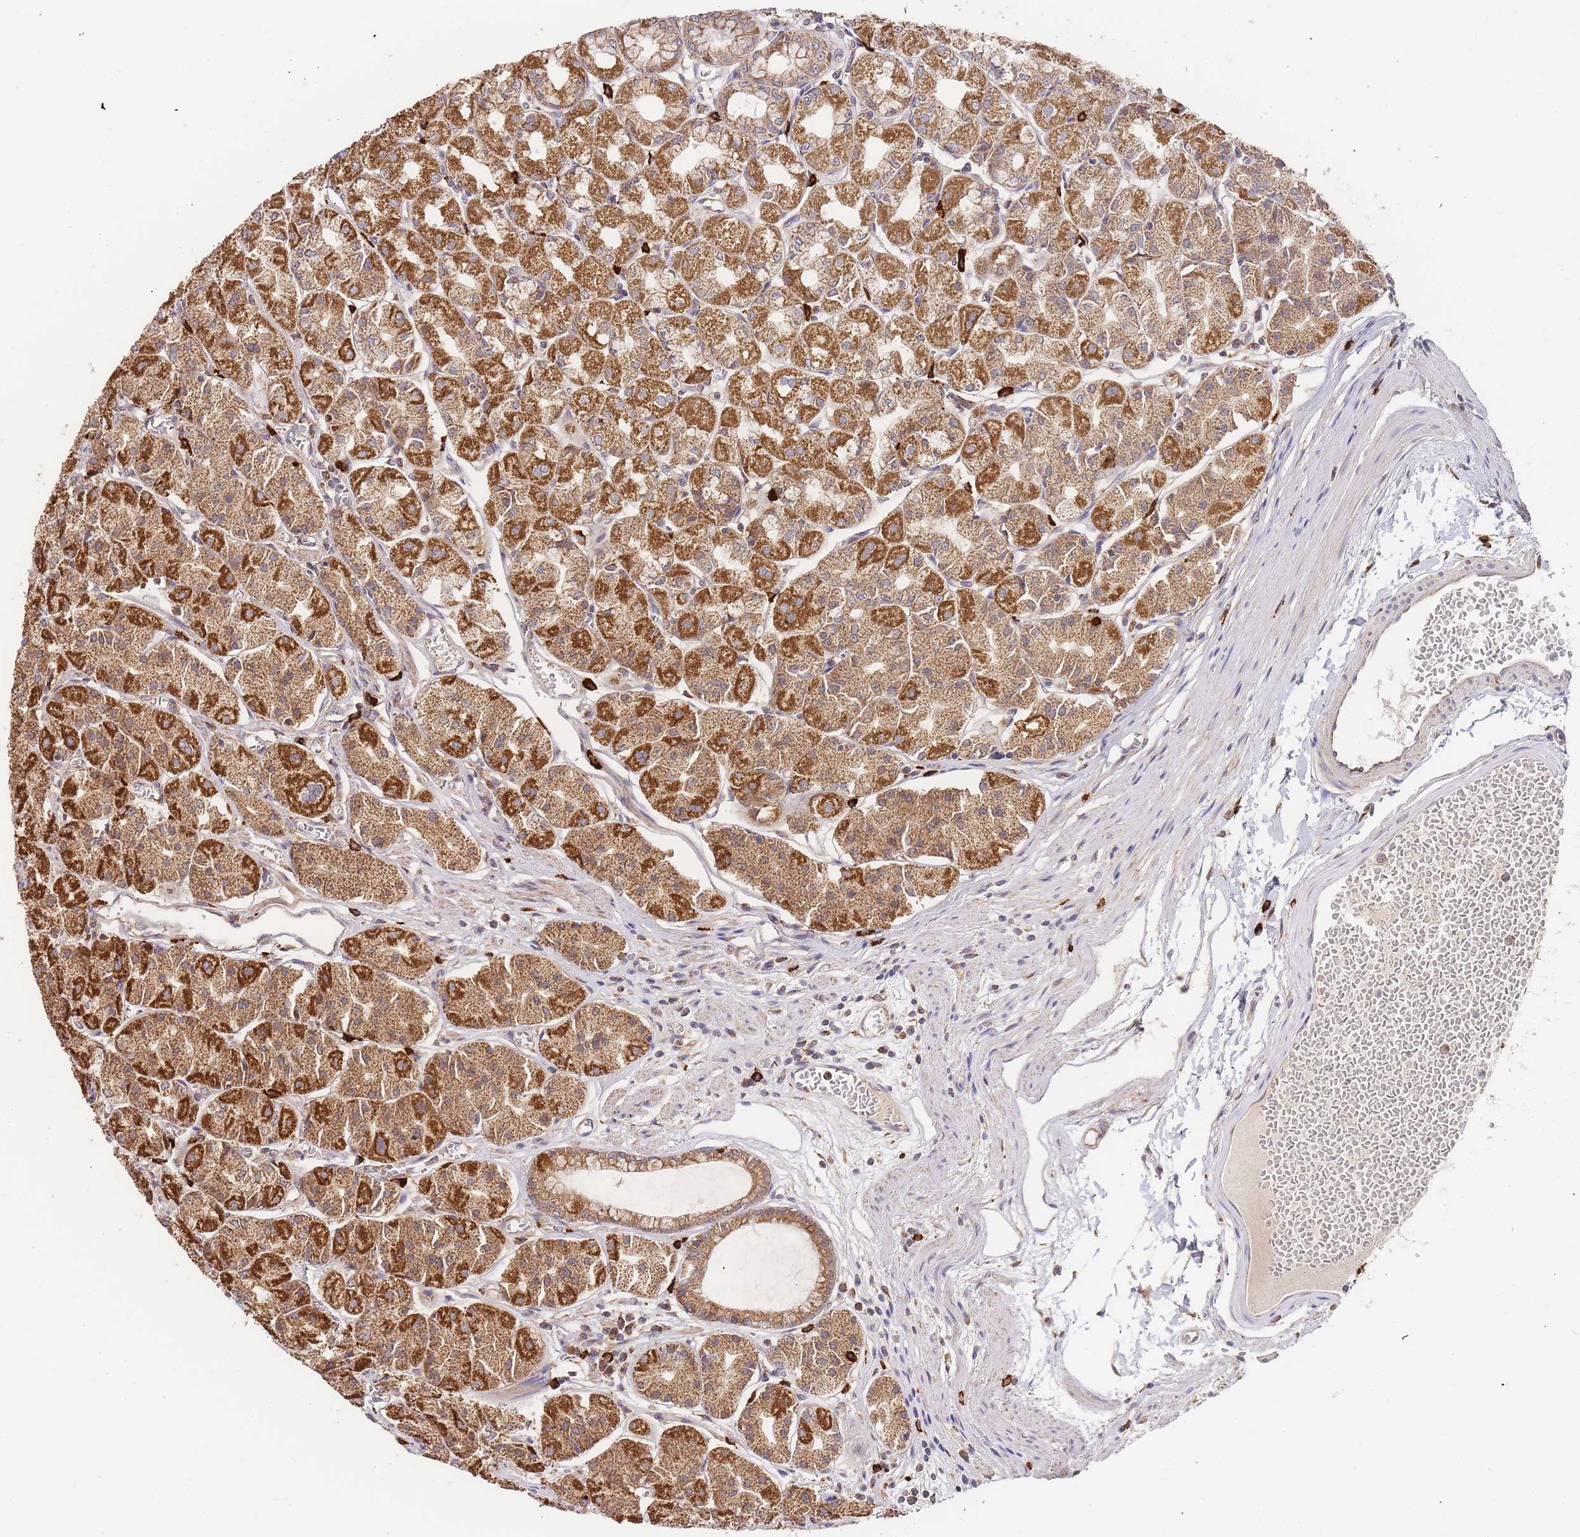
{"staining": {"intensity": "strong", "quantity": ">75%", "location": "cytoplasmic/membranous"}, "tissue": "stomach", "cell_type": "Glandular cells", "image_type": "normal", "snomed": [{"axis": "morphology", "description": "Normal tissue, NOS"}, {"axis": "topography", "description": "Stomach"}], "caption": "Glandular cells show strong cytoplasmic/membranous expression in about >75% of cells in normal stomach.", "gene": "ADCY9", "patient": {"sex": "male", "age": 55}}